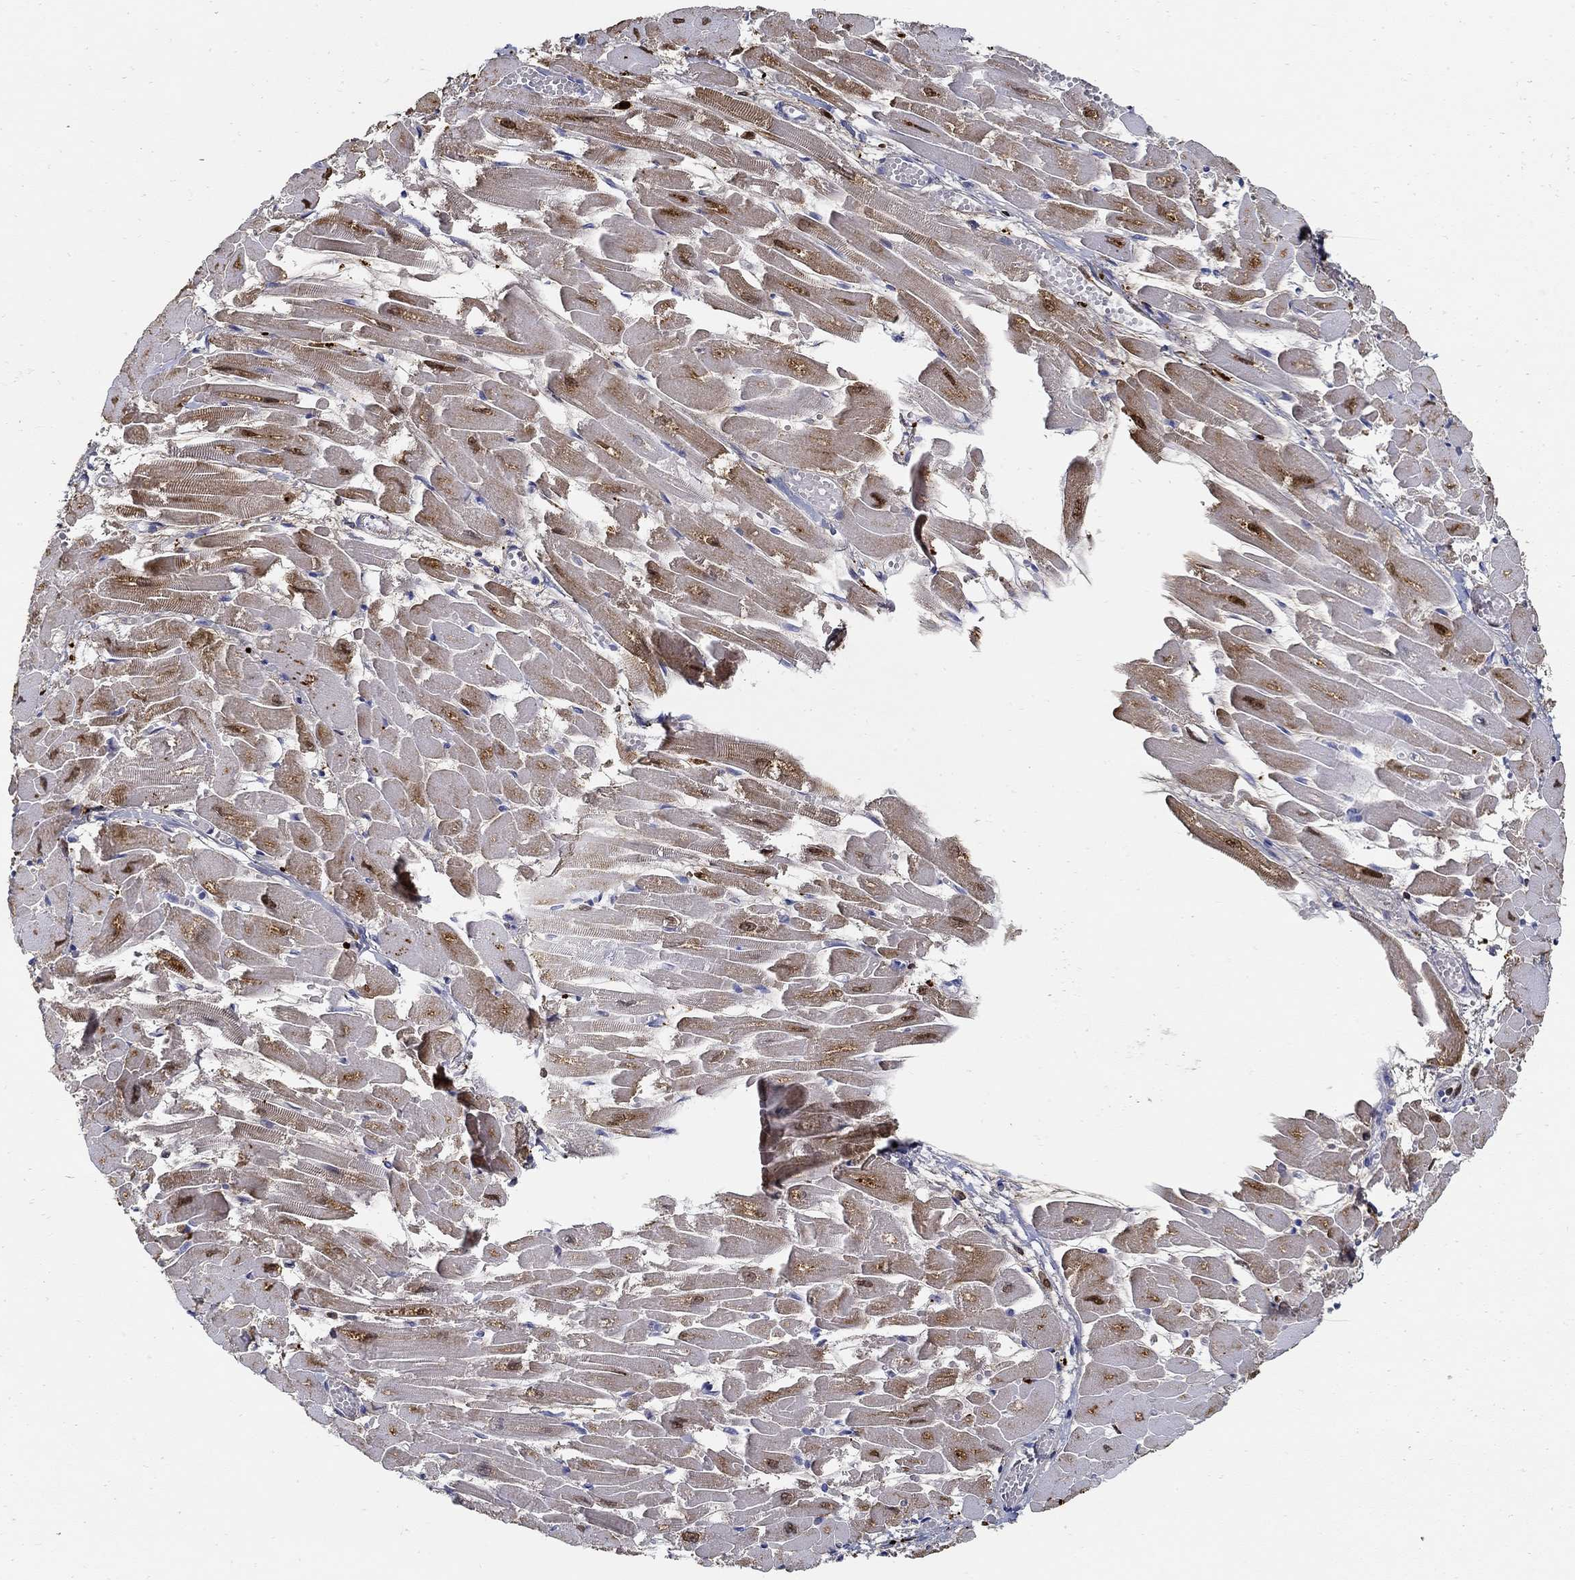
{"staining": {"intensity": "negative", "quantity": "none", "location": "none"}, "tissue": "heart muscle", "cell_type": "Cardiomyocytes", "image_type": "normal", "snomed": [{"axis": "morphology", "description": "Normal tissue, NOS"}, {"axis": "topography", "description": "Heart"}], "caption": "Immunohistochemical staining of unremarkable human heart muscle demonstrates no significant staining in cardiomyocytes. (DAB immunohistochemistry with hematoxylin counter stain).", "gene": "TGFBI", "patient": {"sex": "female", "age": 52}}